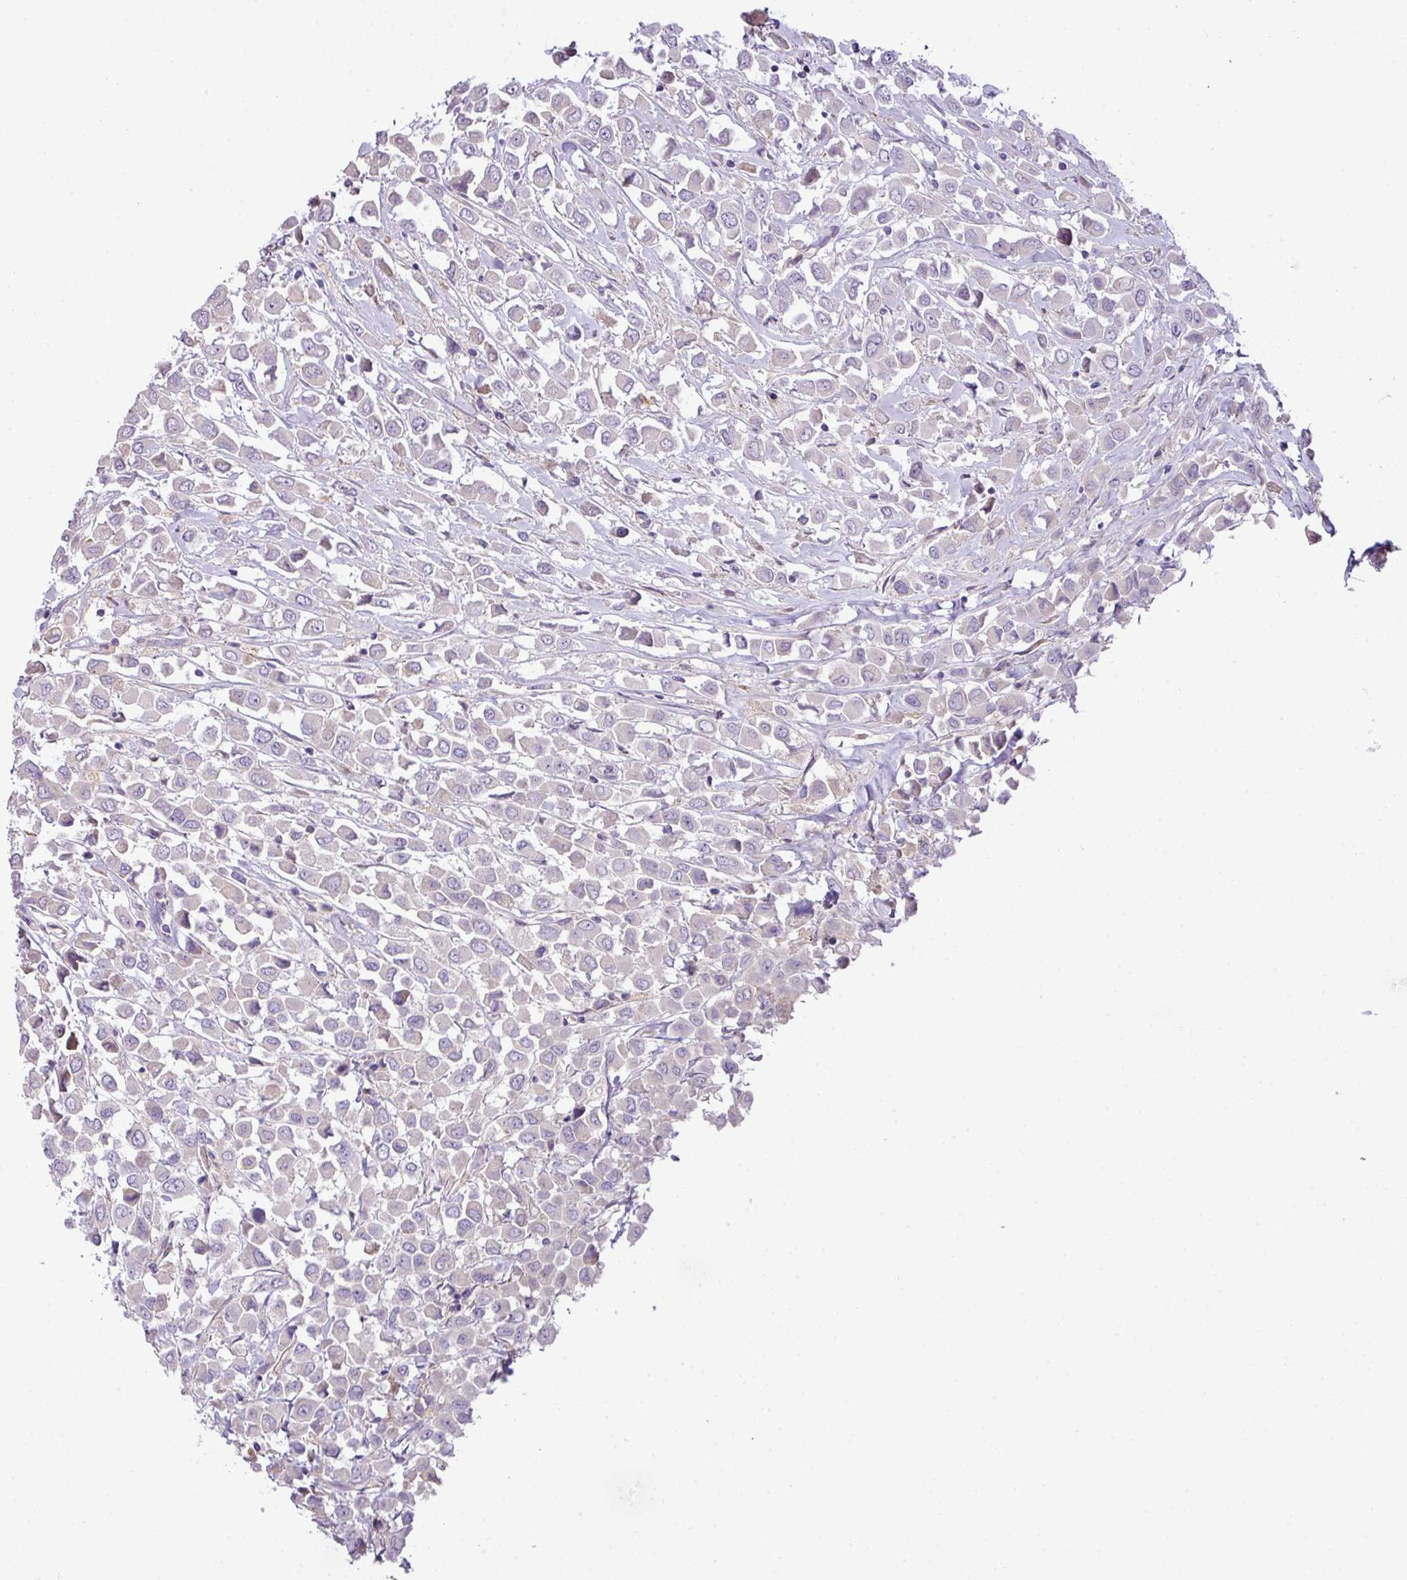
{"staining": {"intensity": "negative", "quantity": "none", "location": "none"}, "tissue": "breast cancer", "cell_type": "Tumor cells", "image_type": "cancer", "snomed": [{"axis": "morphology", "description": "Duct carcinoma"}, {"axis": "topography", "description": "Breast"}], "caption": "Human breast cancer stained for a protein using IHC displays no positivity in tumor cells.", "gene": "PIK3R5", "patient": {"sex": "female", "age": 61}}